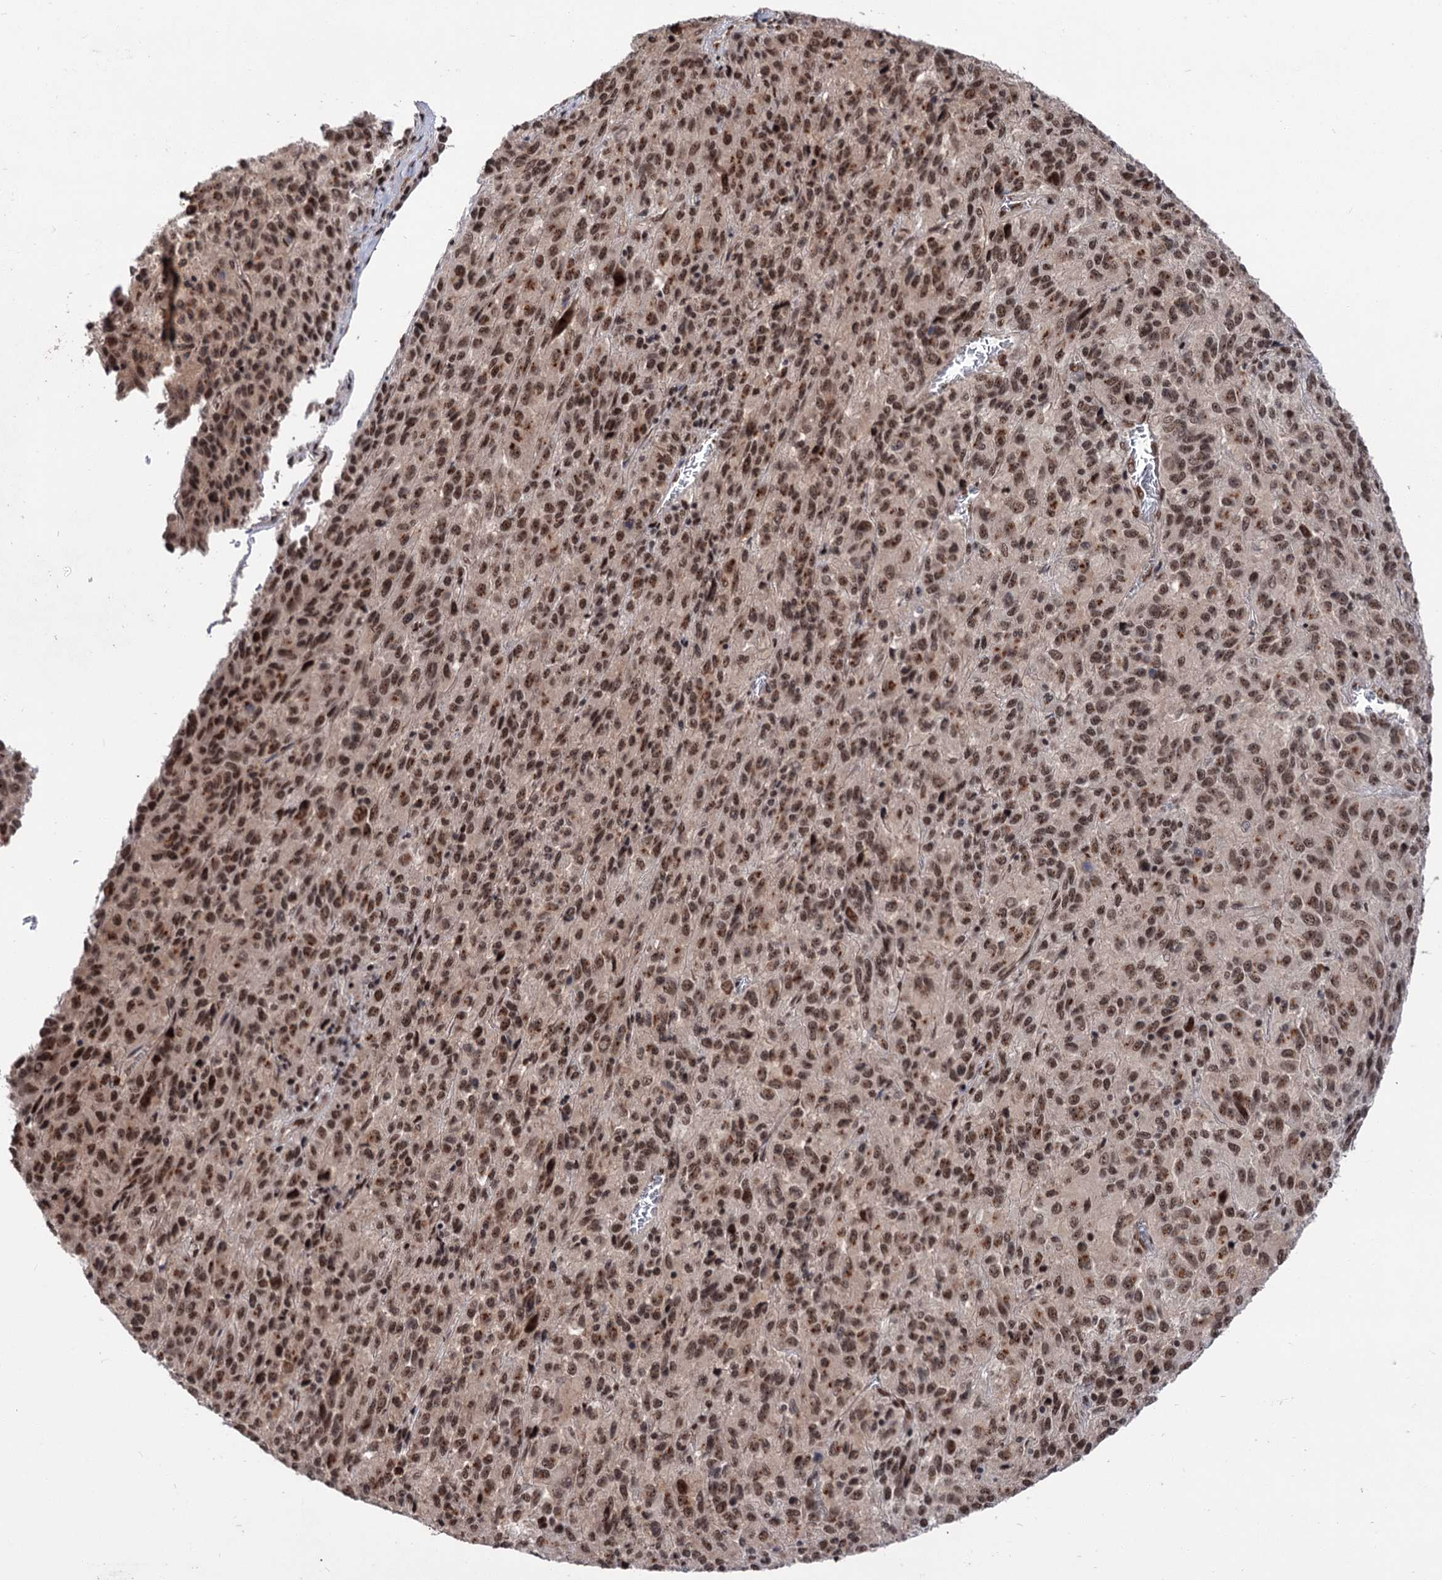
{"staining": {"intensity": "strong", "quantity": ">75%", "location": "nuclear"}, "tissue": "melanoma", "cell_type": "Tumor cells", "image_type": "cancer", "snomed": [{"axis": "morphology", "description": "Malignant melanoma, Metastatic site"}, {"axis": "topography", "description": "Lung"}], "caption": "DAB (3,3'-diaminobenzidine) immunohistochemical staining of malignant melanoma (metastatic site) demonstrates strong nuclear protein expression in about >75% of tumor cells.", "gene": "MAML1", "patient": {"sex": "male", "age": 64}}